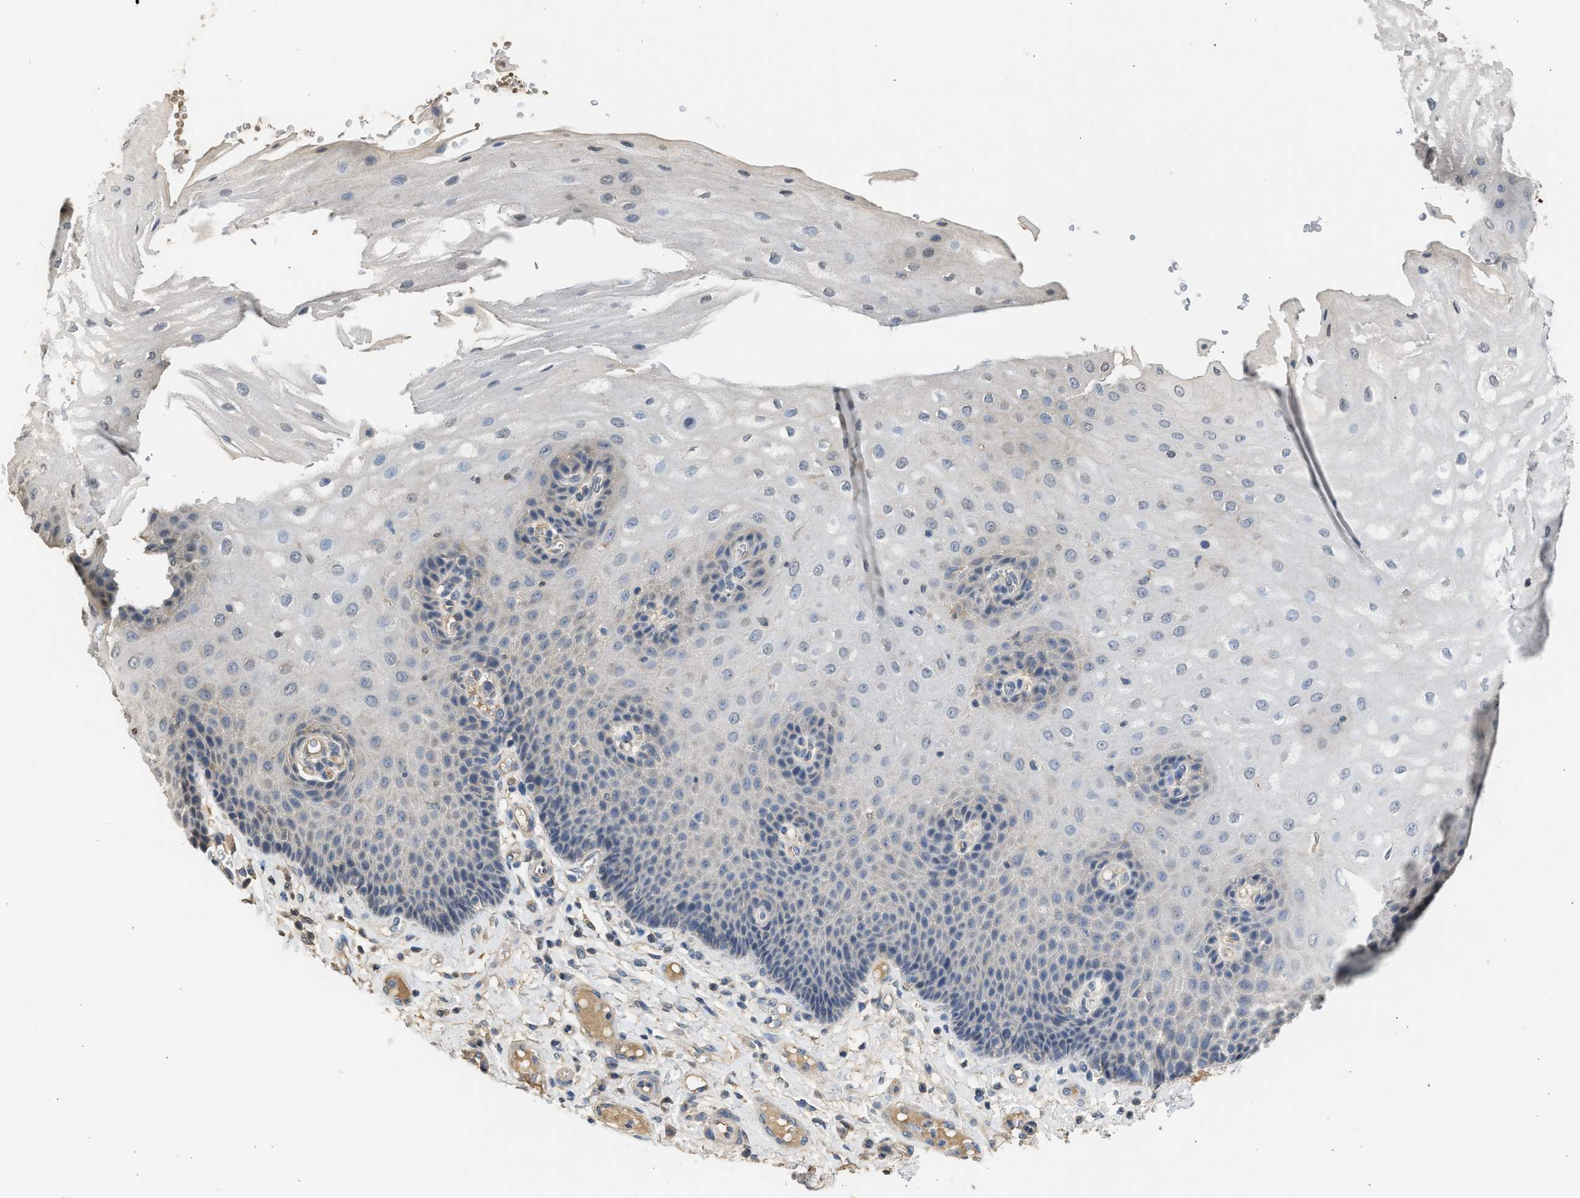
{"staining": {"intensity": "weak", "quantity": "<25%", "location": "cytoplasmic/membranous"}, "tissue": "esophagus", "cell_type": "Squamous epithelial cells", "image_type": "normal", "snomed": [{"axis": "morphology", "description": "Normal tissue, NOS"}, {"axis": "topography", "description": "Esophagus"}], "caption": "The histopathology image exhibits no significant positivity in squamous epithelial cells of esophagus. (Brightfield microscopy of DAB immunohistochemistry at high magnification).", "gene": "SULT2A1", "patient": {"sex": "male", "age": 54}}